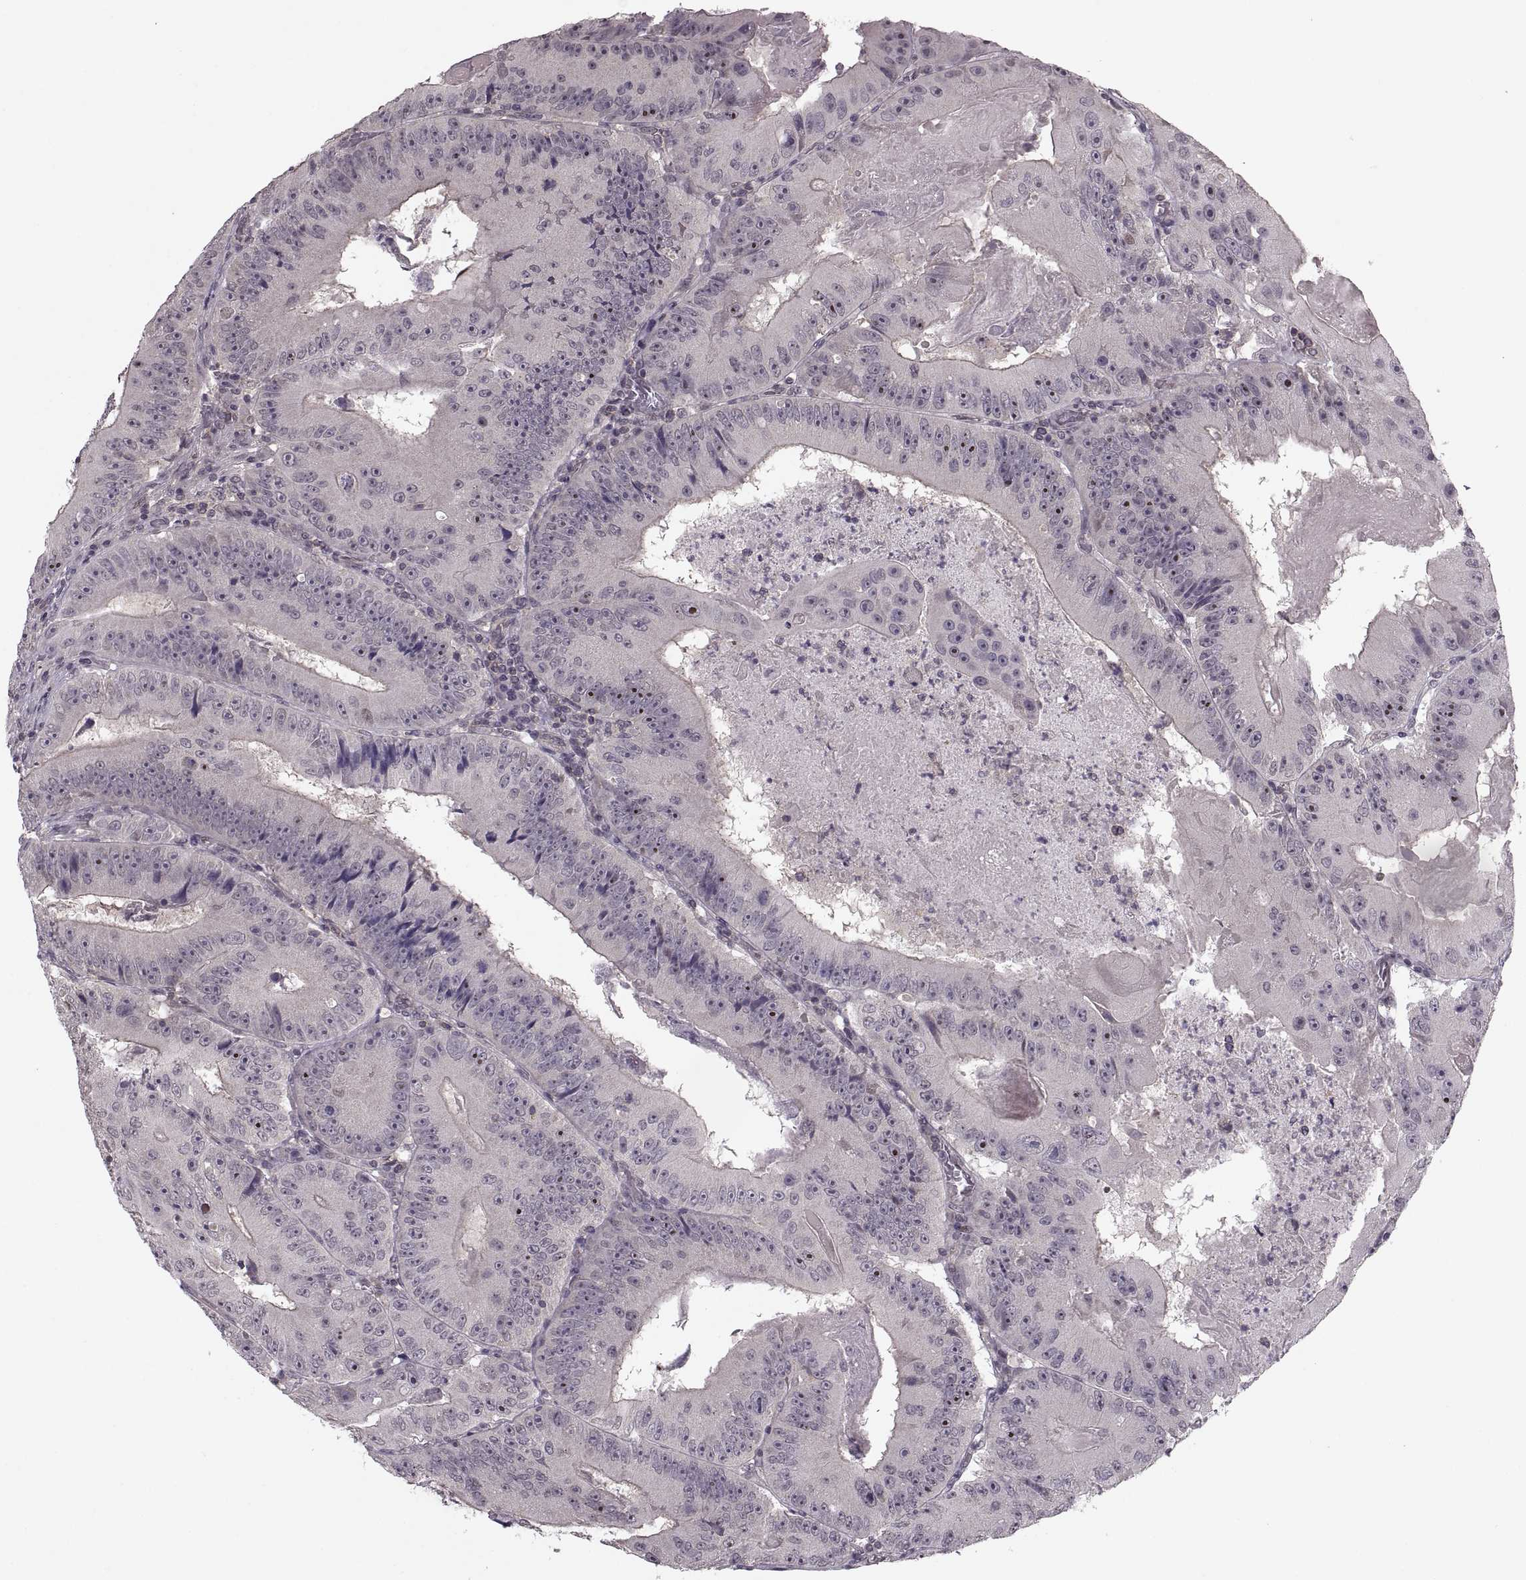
{"staining": {"intensity": "negative", "quantity": "none", "location": "none"}, "tissue": "colorectal cancer", "cell_type": "Tumor cells", "image_type": "cancer", "snomed": [{"axis": "morphology", "description": "Adenocarcinoma, NOS"}, {"axis": "topography", "description": "Colon"}], "caption": "DAB immunohistochemical staining of colorectal cancer exhibits no significant expression in tumor cells.", "gene": "LUZP2", "patient": {"sex": "female", "age": 86}}